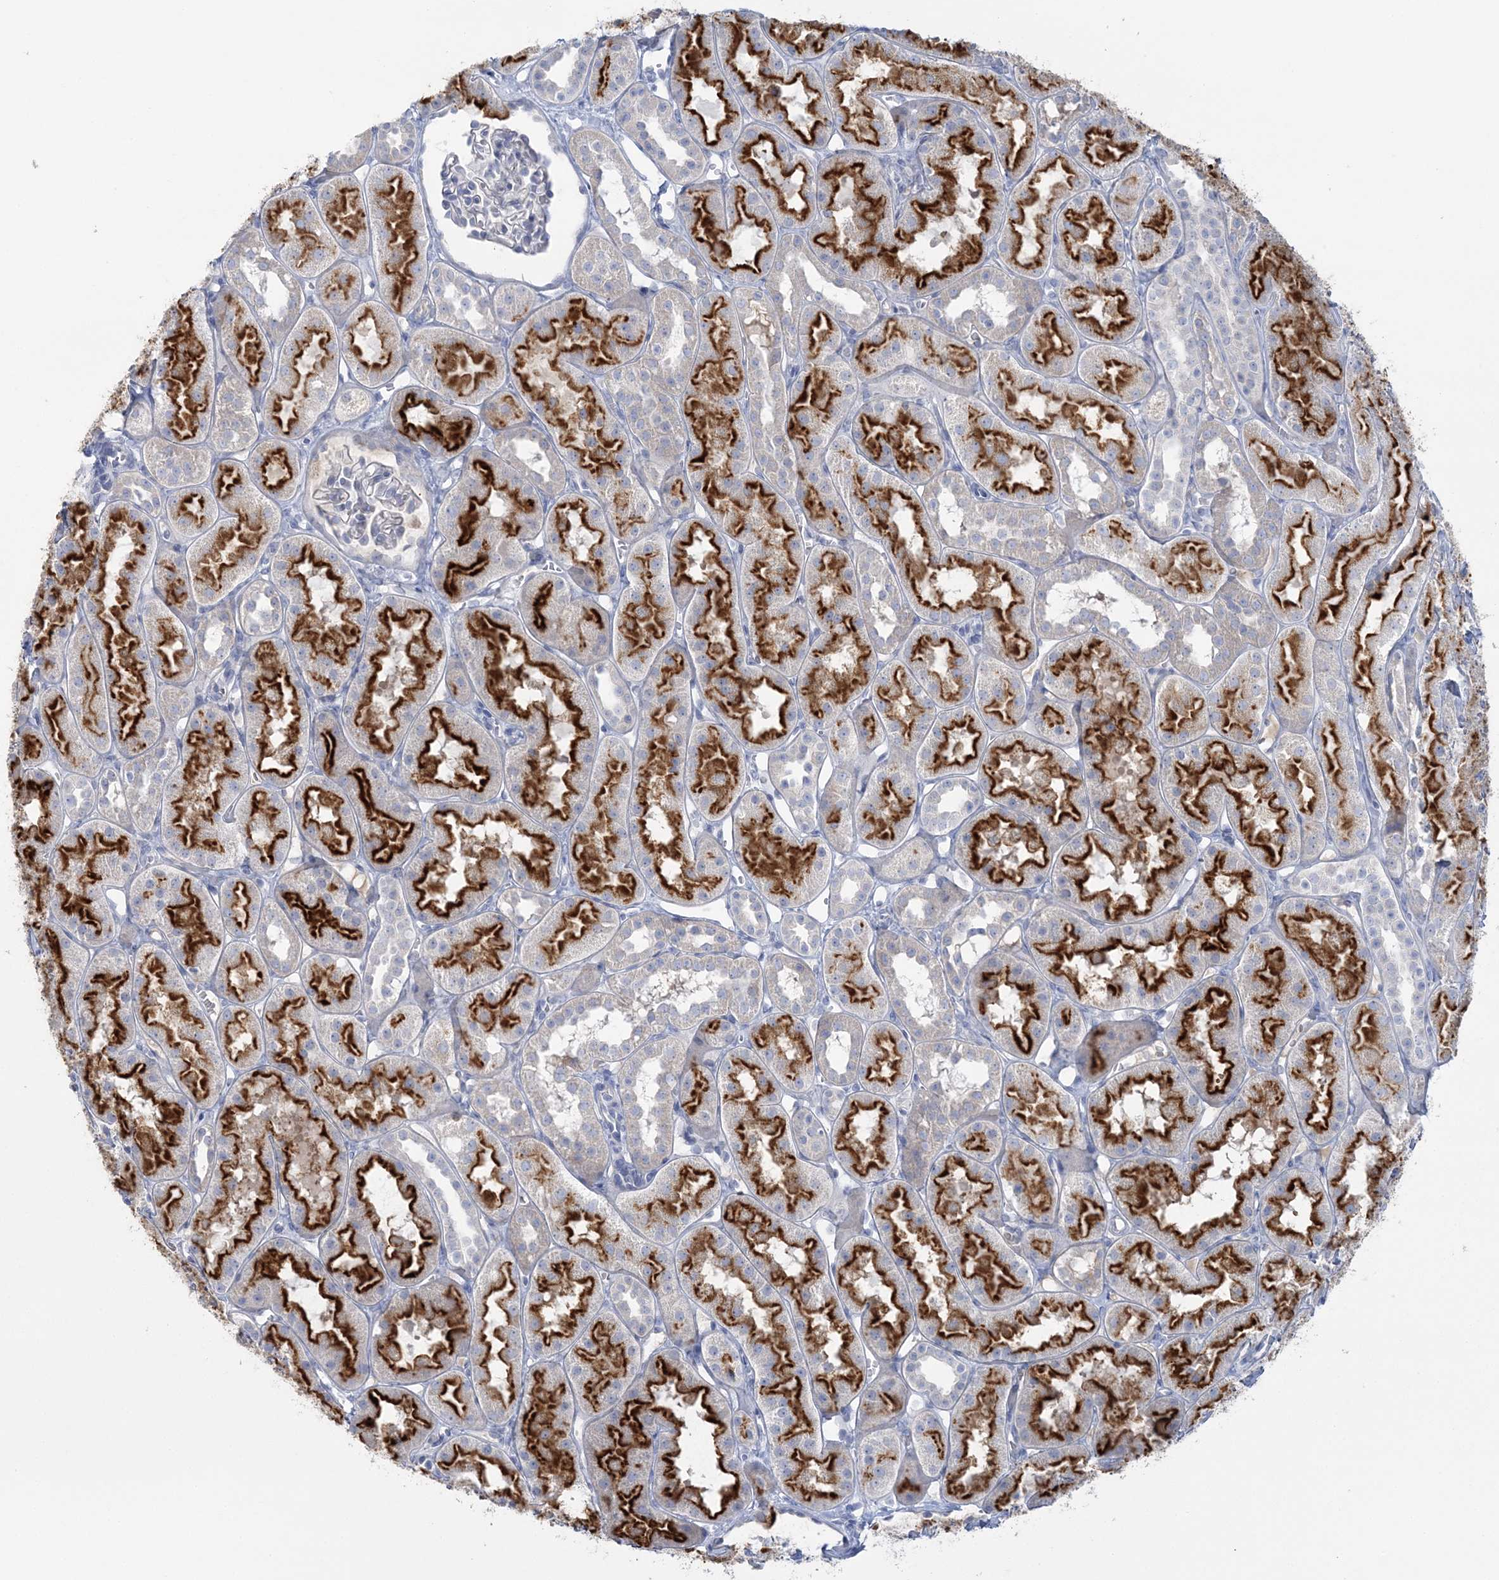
{"staining": {"intensity": "negative", "quantity": "none", "location": "none"}, "tissue": "kidney", "cell_type": "Cells in glomeruli", "image_type": "normal", "snomed": [{"axis": "morphology", "description": "Normal tissue, NOS"}, {"axis": "topography", "description": "Kidney"}, {"axis": "topography", "description": "Urinary bladder"}], "caption": "DAB (3,3'-diaminobenzidine) immunohistochemical staining of normal human kidney shows no significant positivity in cells in glomeruli.", "gene": "WDSUB1", "patient": {"sex": "male", "age": 16}}